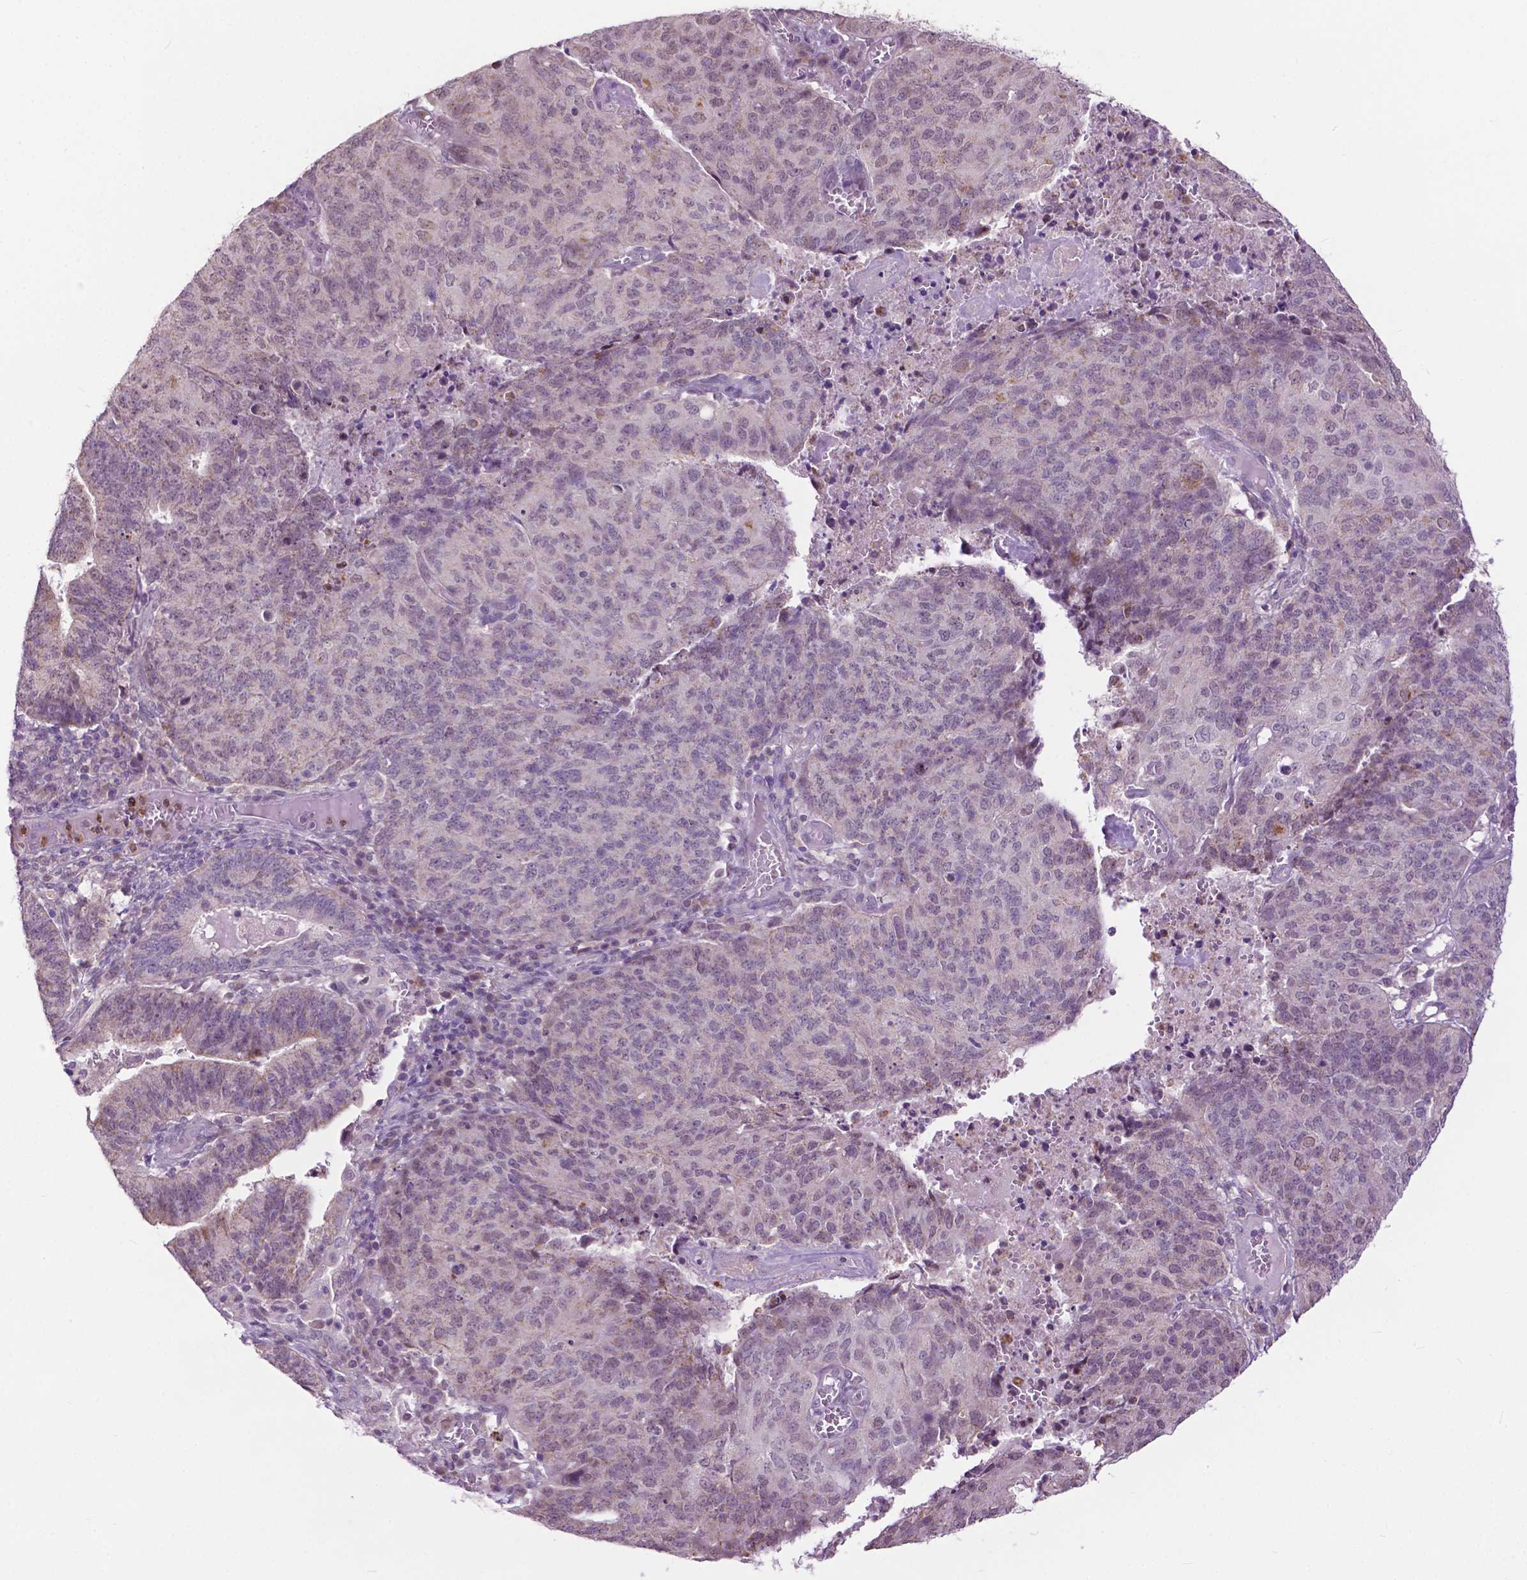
{"staining": {"intensity": "negative", "quantity": "none", "location": "none"}, "tissue": "endometrial cancer", "cell_type": "Tumor cells", "image_type": "cancer", "snomed": [{"axis": "morphology", "description": "Adenocarcinoma, NOS"}, {"axis": "topography", "description": "Endometrium"}], "caption": "Endometrial cancer (adenocarcinoma) was stained to show a protein in brown. There is no significant staining in tumor cells. (DAB (3,3'-diaminobenzidine) immunohistochemistry (IHC), high magnification).", "gene": "TTC9B", "patient": {"sex": "female", "age": 82}}